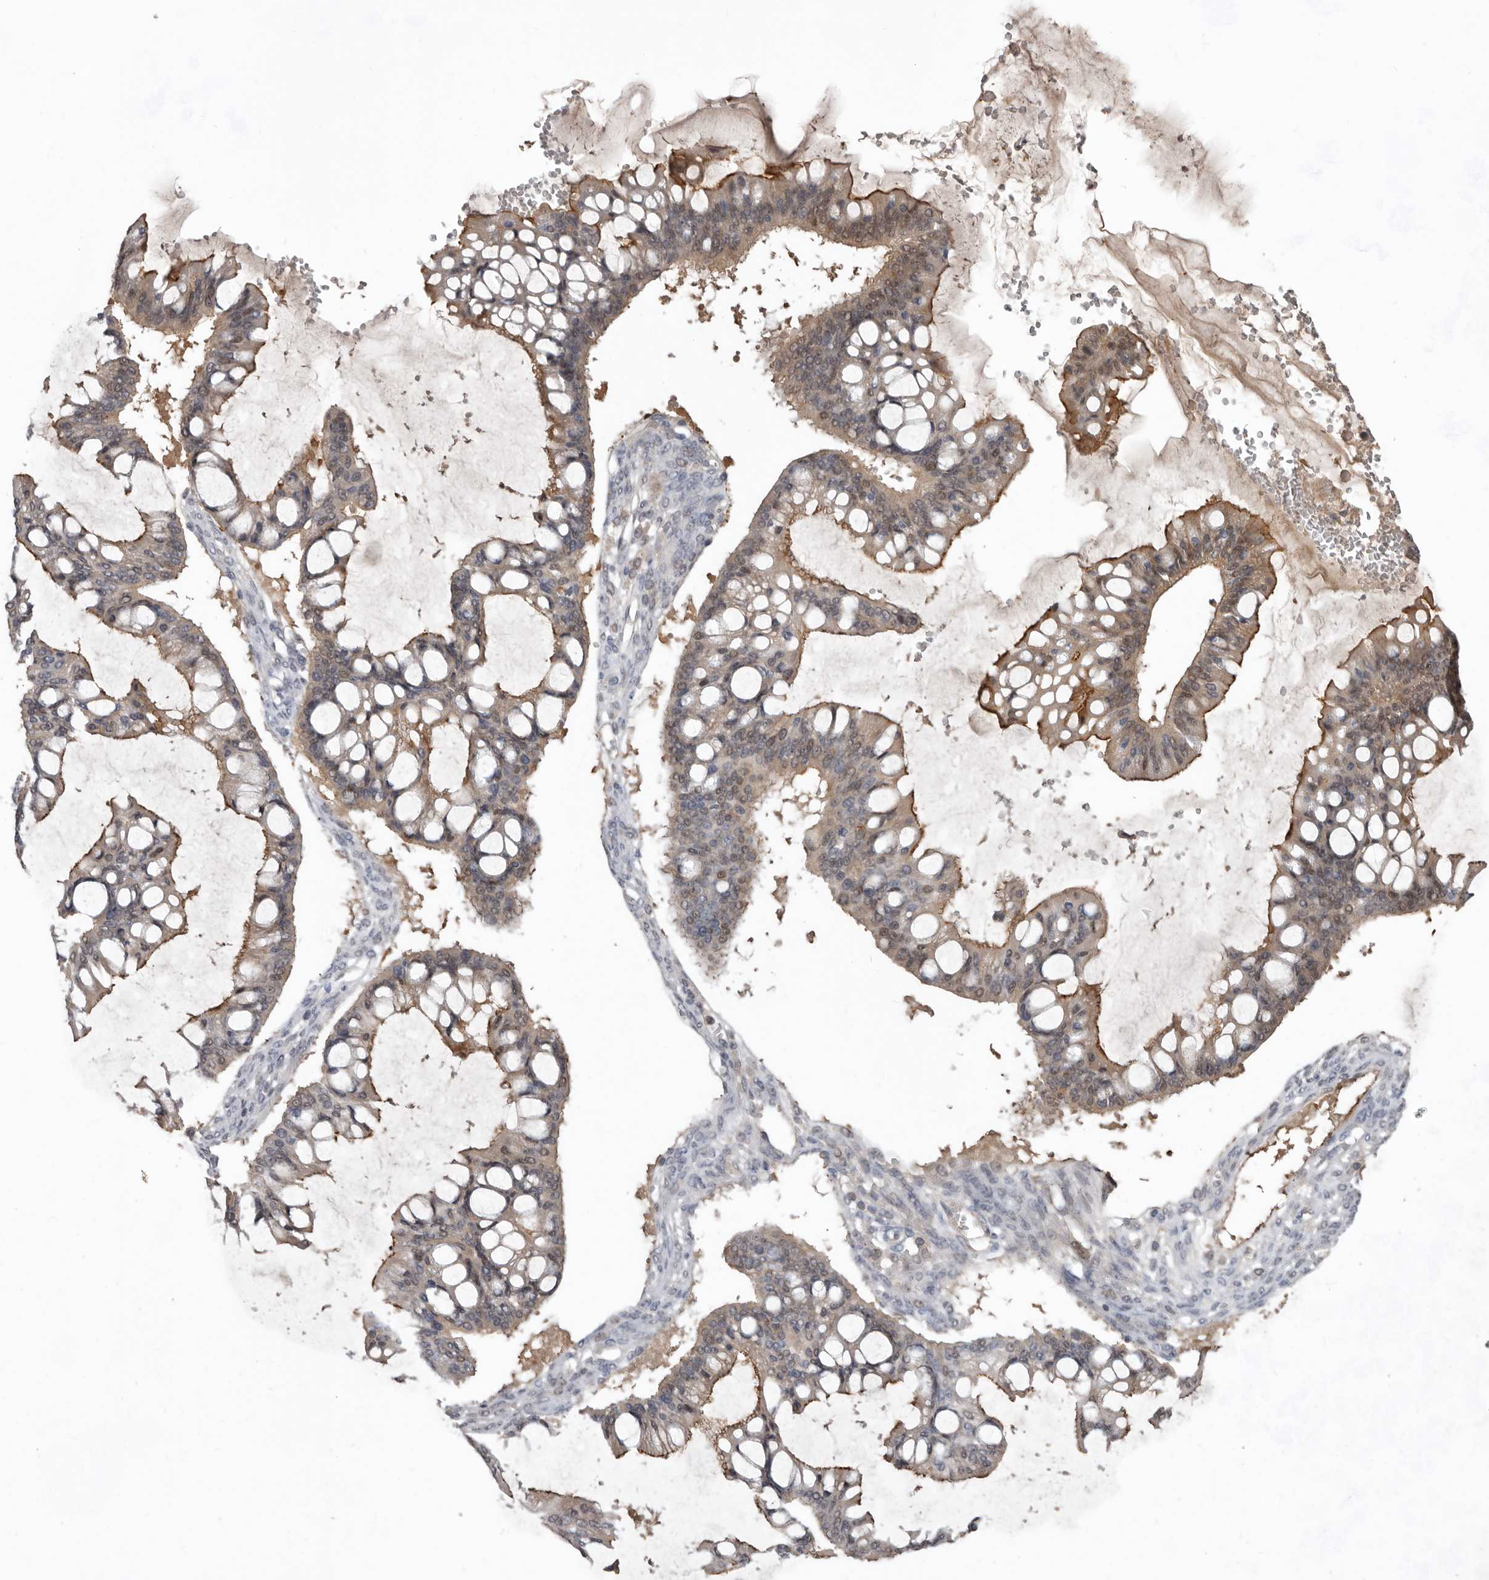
{"staining": {"intensity": "moderate", "quantity": "25%-75%", "location": "cytoplasmic/membranous"}, "tissue": "ovarian cancer", "cell_type": "Tumor cells", "image_type": "cancer", "snomed": [{"axis": "morphology", "description": "Cystadenocarcinoma, mucinous, NOS"}, {"axis": "topography", "description": "Ovary"}], "caption": "This image reveals IHC staining of ovarian cancer (mucinous cystadenocarcinoma), with medium moderate cytoplasmic/membranous expression in about 25%-75% of tumor cells.", "gene": "RBKS", "patient": {"sex": "female", "age": 73}}